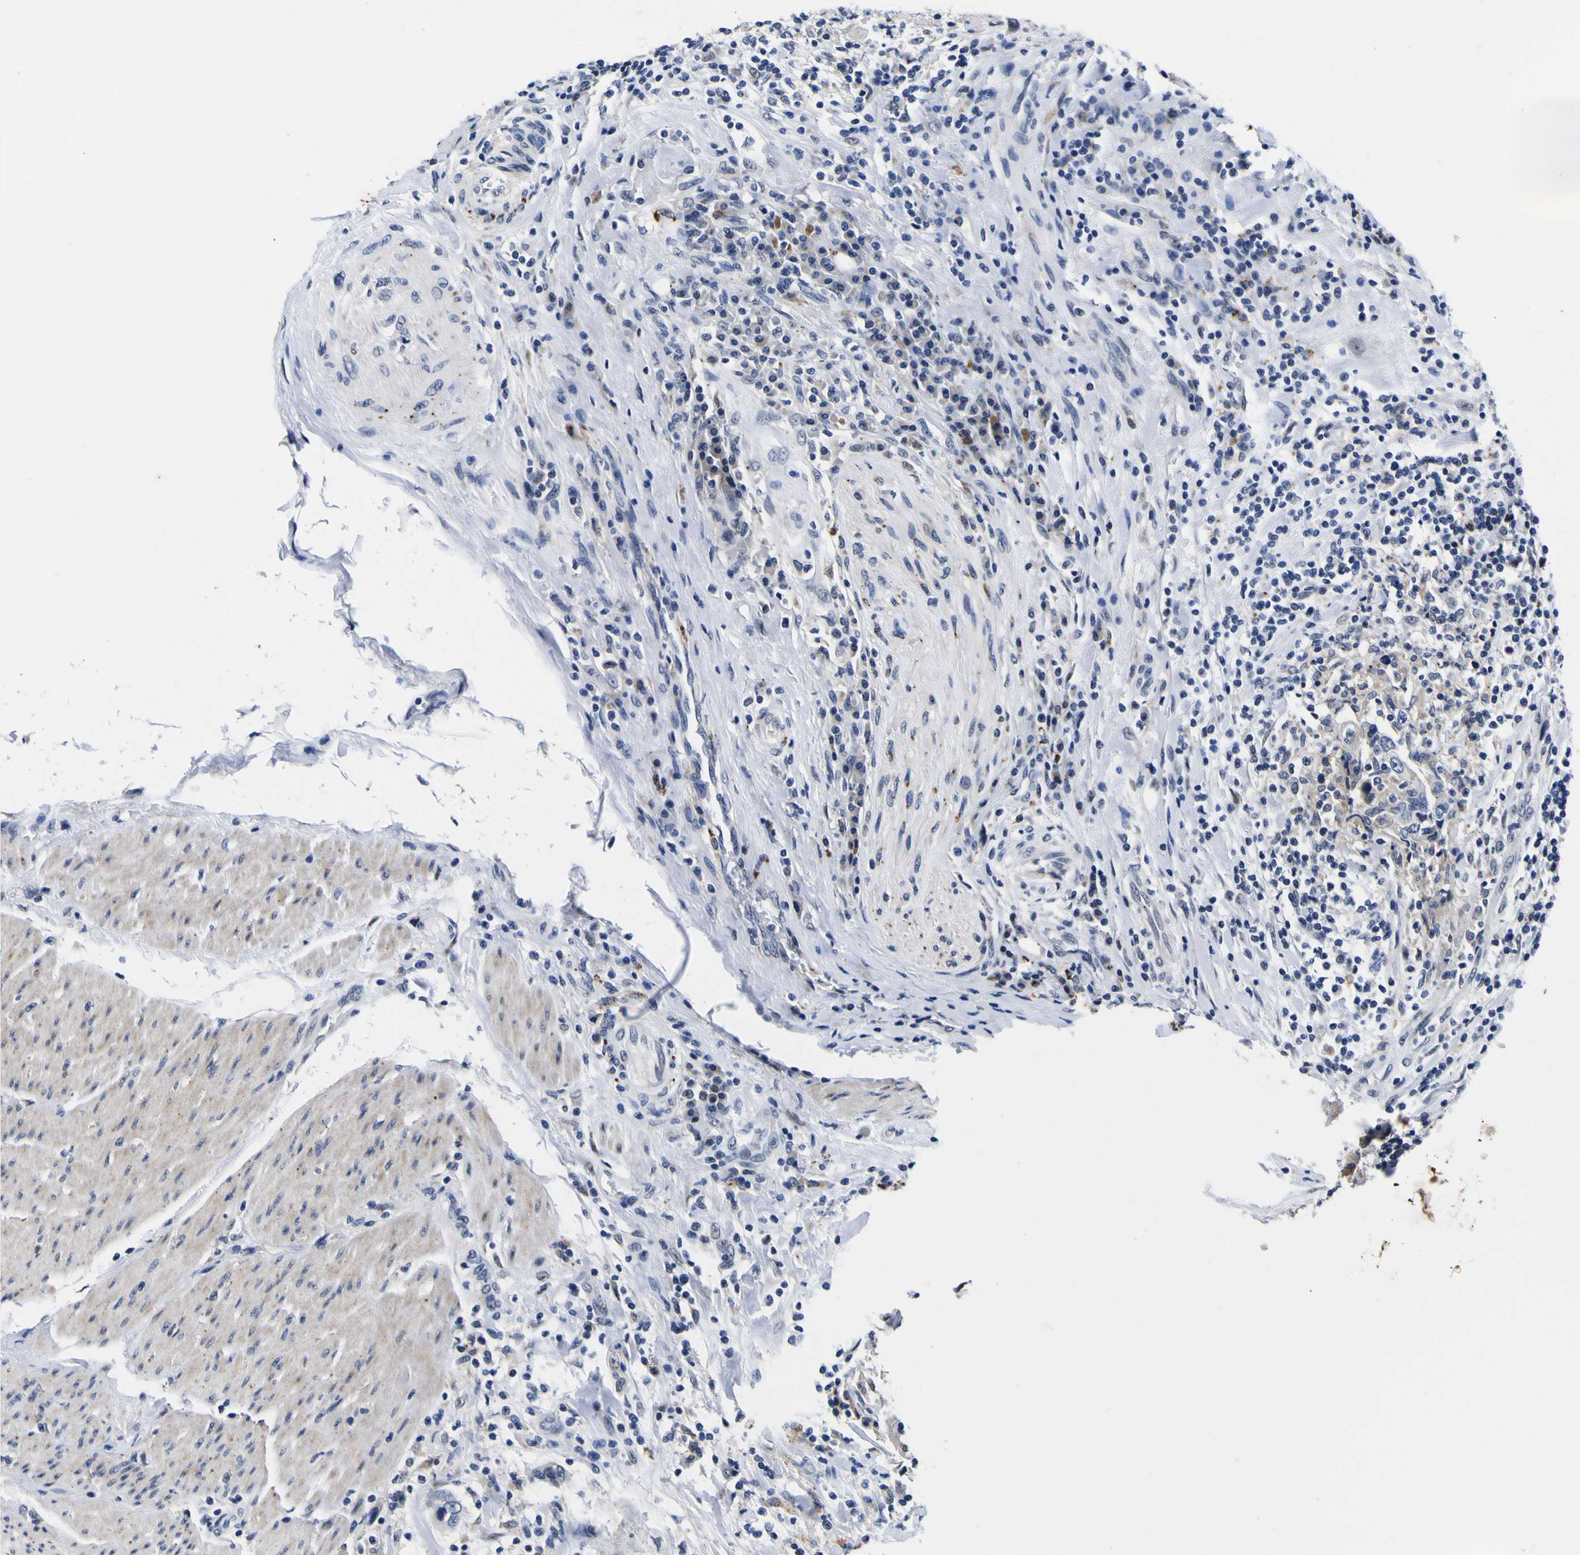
{"staining": {"intensity": "negative", "quantity": "none", "location": "none"}, "tissue": "urothelial cancer", "cell_type": "Tumor cells", "image_type": "cancer", "snomed": [{"axis": "morphology", "description": "Urothelial carcinoma, High grade"}, {"axis": "topography", "description": "Urinary bladder"}], "caption": "High-grade urothelial carcinoma stained for a protein using immunohistochemistry demonstrates no expression tumor cells.", "gene": "IGFLR1", "patient": {"sex": "female", "age": 80}}